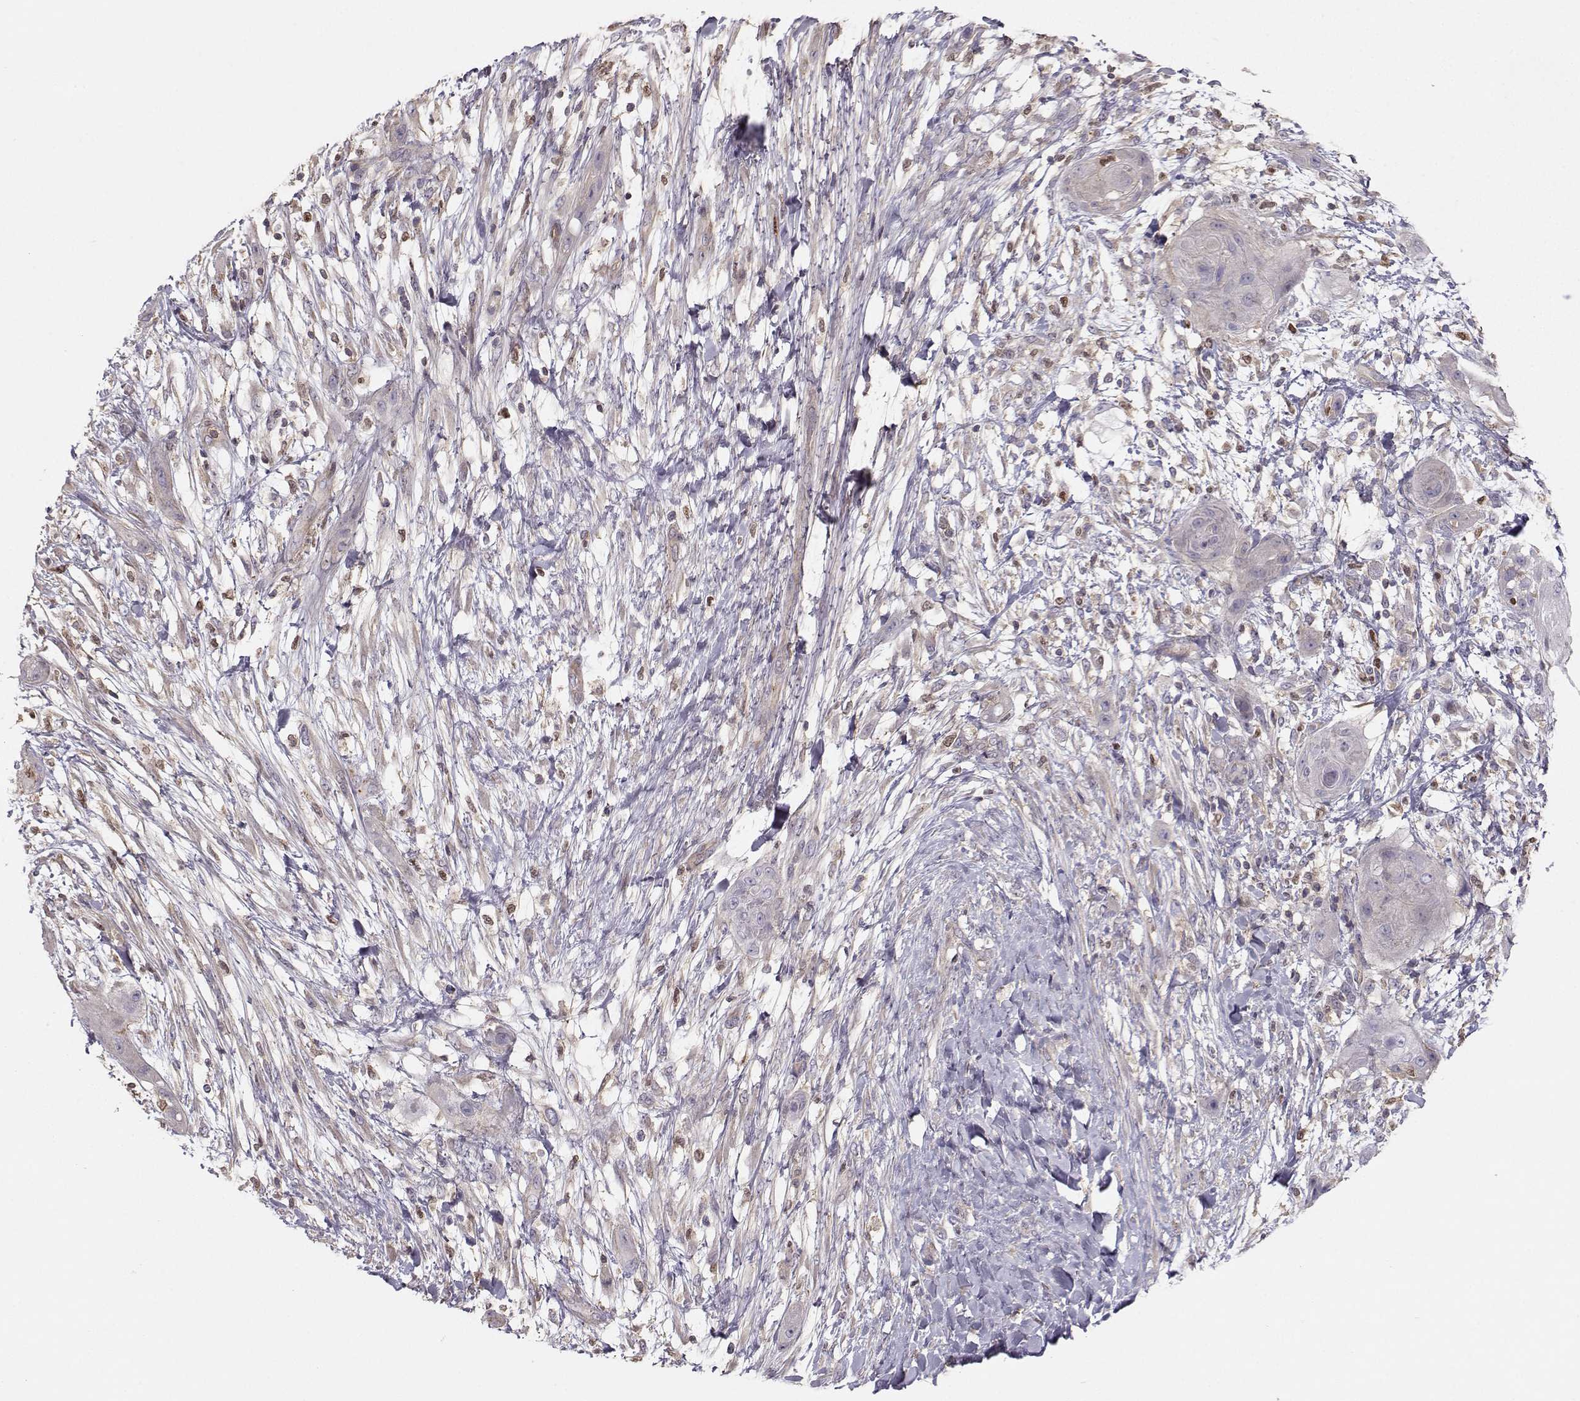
{"staining": {"intensity": "negative", "quantity": "none", "location": "none"}, "tissue": "skin cancer", "cell_type": "Tumor cells", "image_type": "cancer", "snomed": [{"axis": "morphology", "description": "Squamous cell carcinoma, NOS"}, {"axis": "topography", "description": "Skin"}], "caption": "Protein analysis of skin squamous cell carcinoma shows no significant expression in tumor cells.", "gene": "ASB16", "patient": {"sex": "male", "age": 62}}